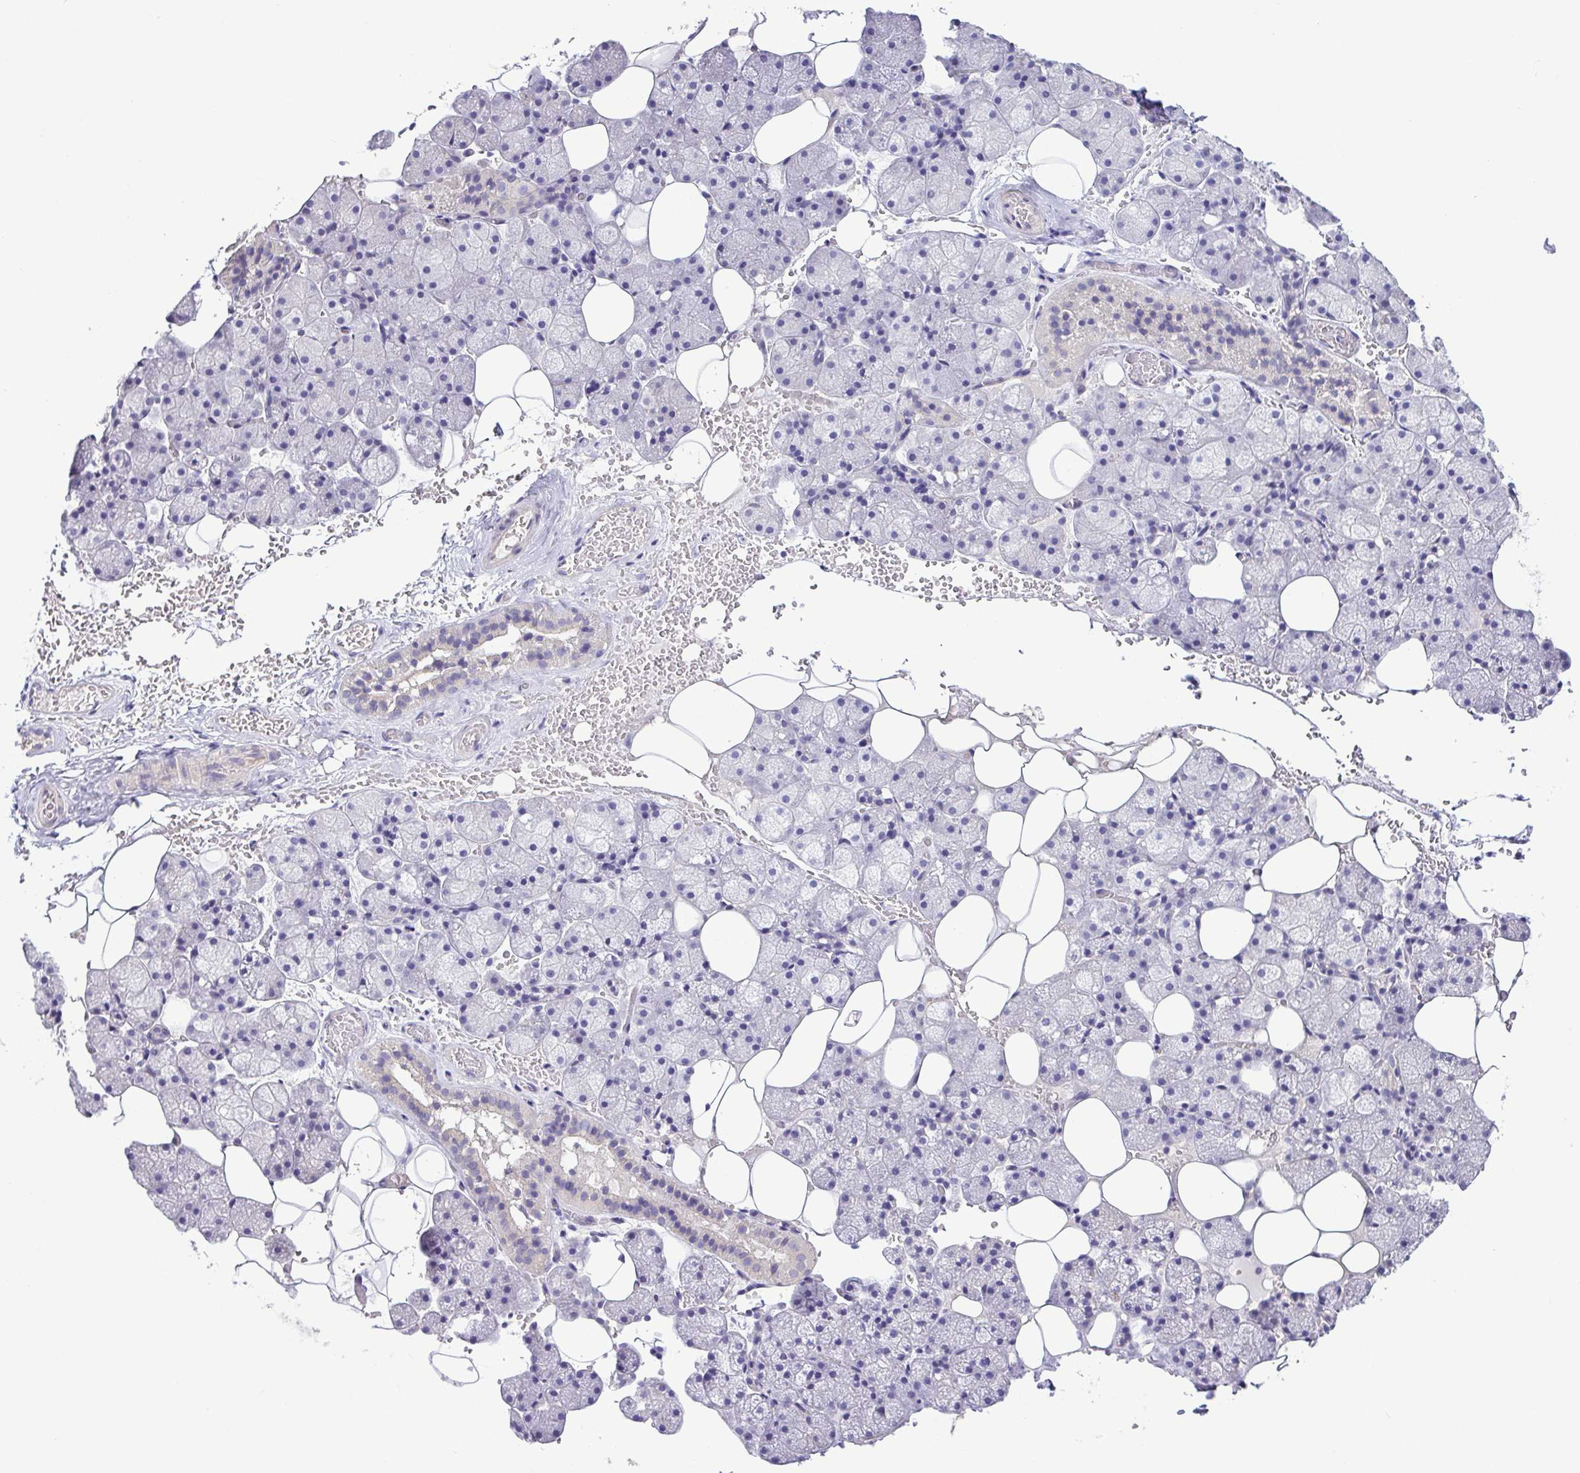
{"staining": {"intensity": "negative", "quantity": "none", "location": "none"}, "tissue": "salivary gland", "cell_type": "Glandular cells", "image_type": "normal", "snomed": [{"axis": "morphology", "description": "Normal tissue, NOS"}, {"axis": "topography", "description": "Salivary gland"}, {"axis": "topography", "description": "Peripheral nerve tissue"}], "caption": "Micrograph shows no protein staining in glandular cells of normal salivary gland. (DAB (3,3'-diaminobenzidine) immunohistochemistry (IHC) with hematoxylin counter stain).", "gene": "MYL10", "patient": {"sex": "male", "age": 38}}